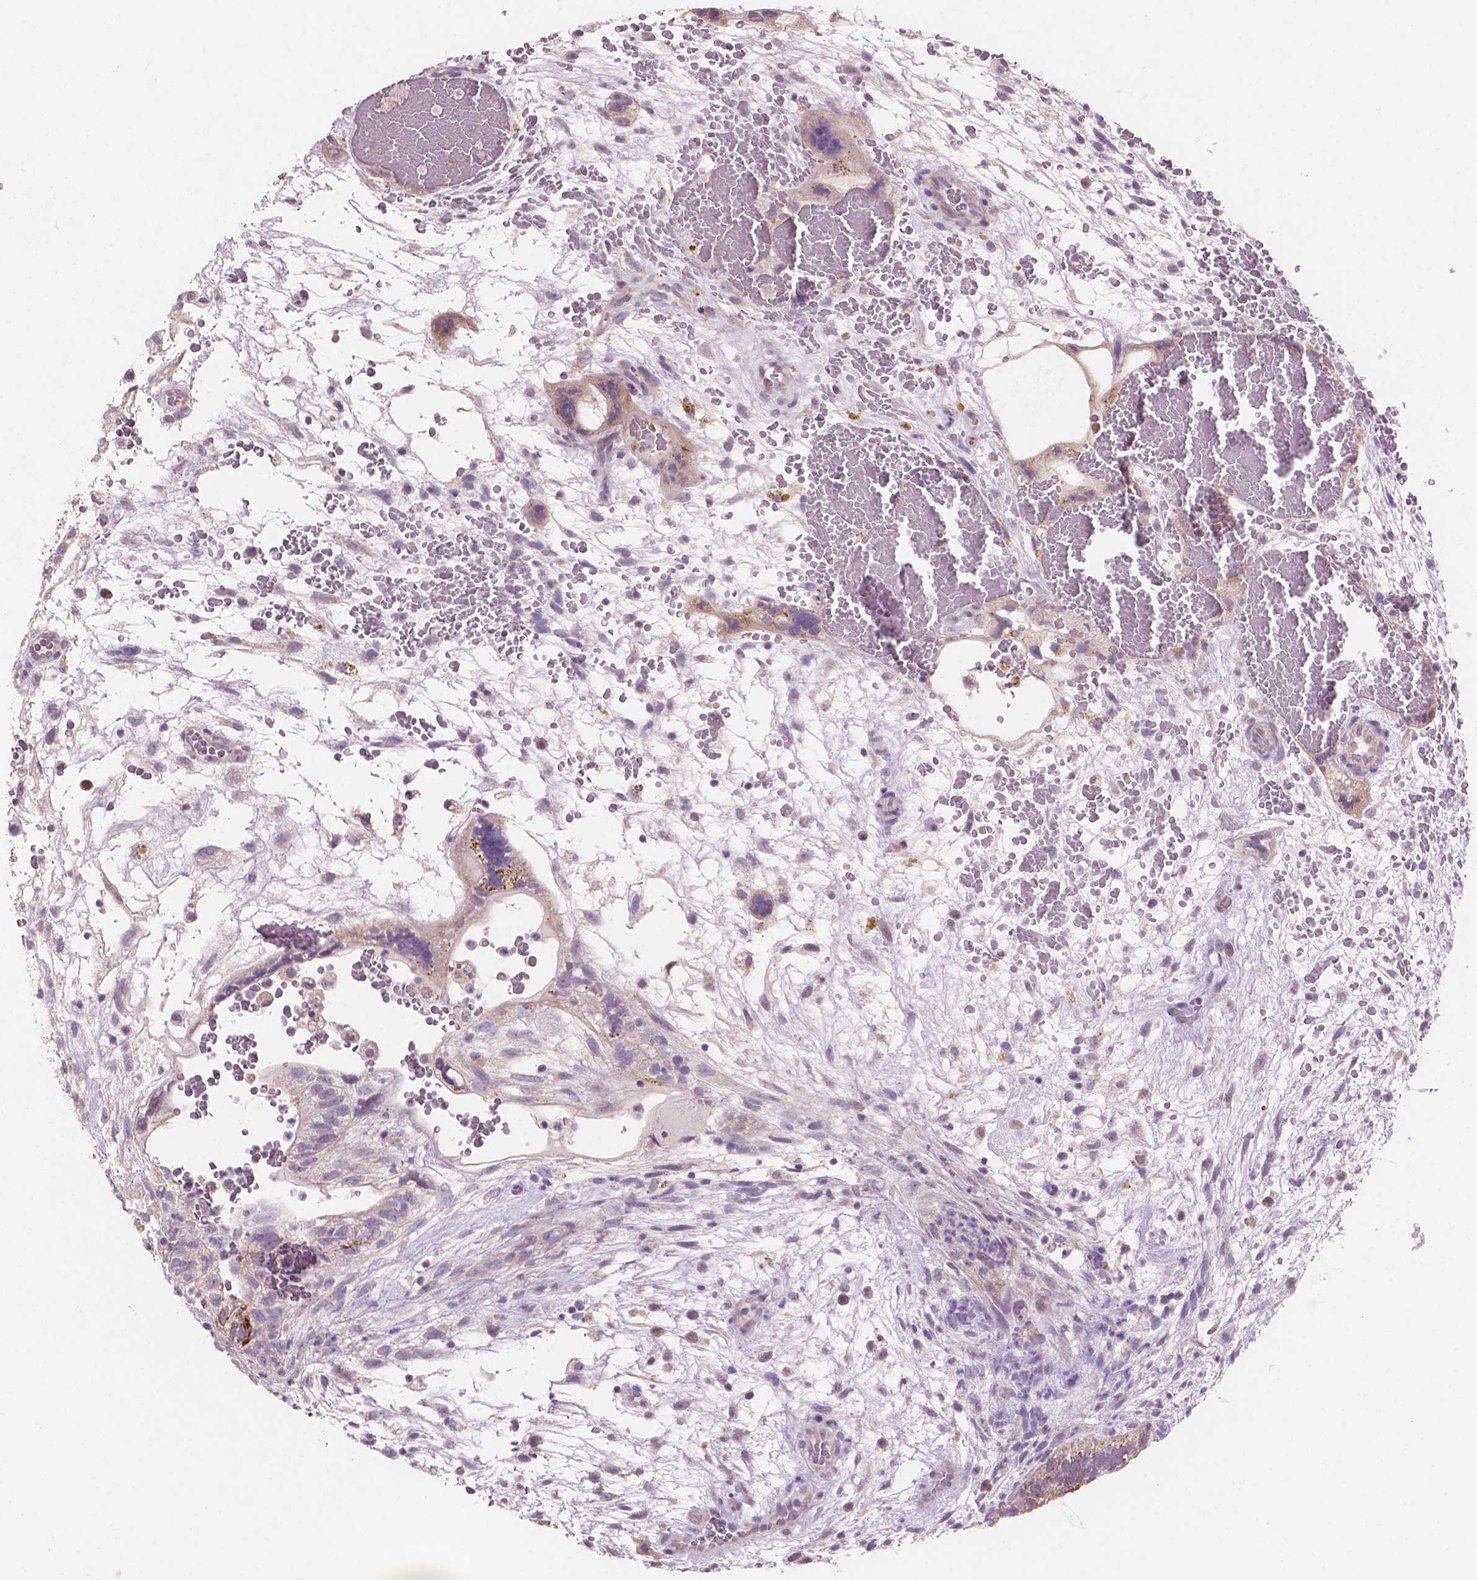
{"staining": {"intensity": "moderate", "quantity": "<25%", "location": "cytoplasmic/membranous"}, "tissue": "testis cancer", "cell_type": "Tumor cells", "image_type": "cancer", "snomed": [{"axis": "morphology", "description": "Normal tissue, NOS"}, {"axis": "morphology", "description": "Carcinoma, Embryonal, NOS"}, {"axis": "topography", "description": "Testis"}], "caption": "Protein expression analysis of human testis embryonal carcinoma reveals moderate cytoplasmic/membranous positivity in approximately <25% of tumor cells. (Brightfield microscopy of DAB IHC at high magnification).", "gene": "LRP1B", "patient": {"sex": "male", "age": 32}}